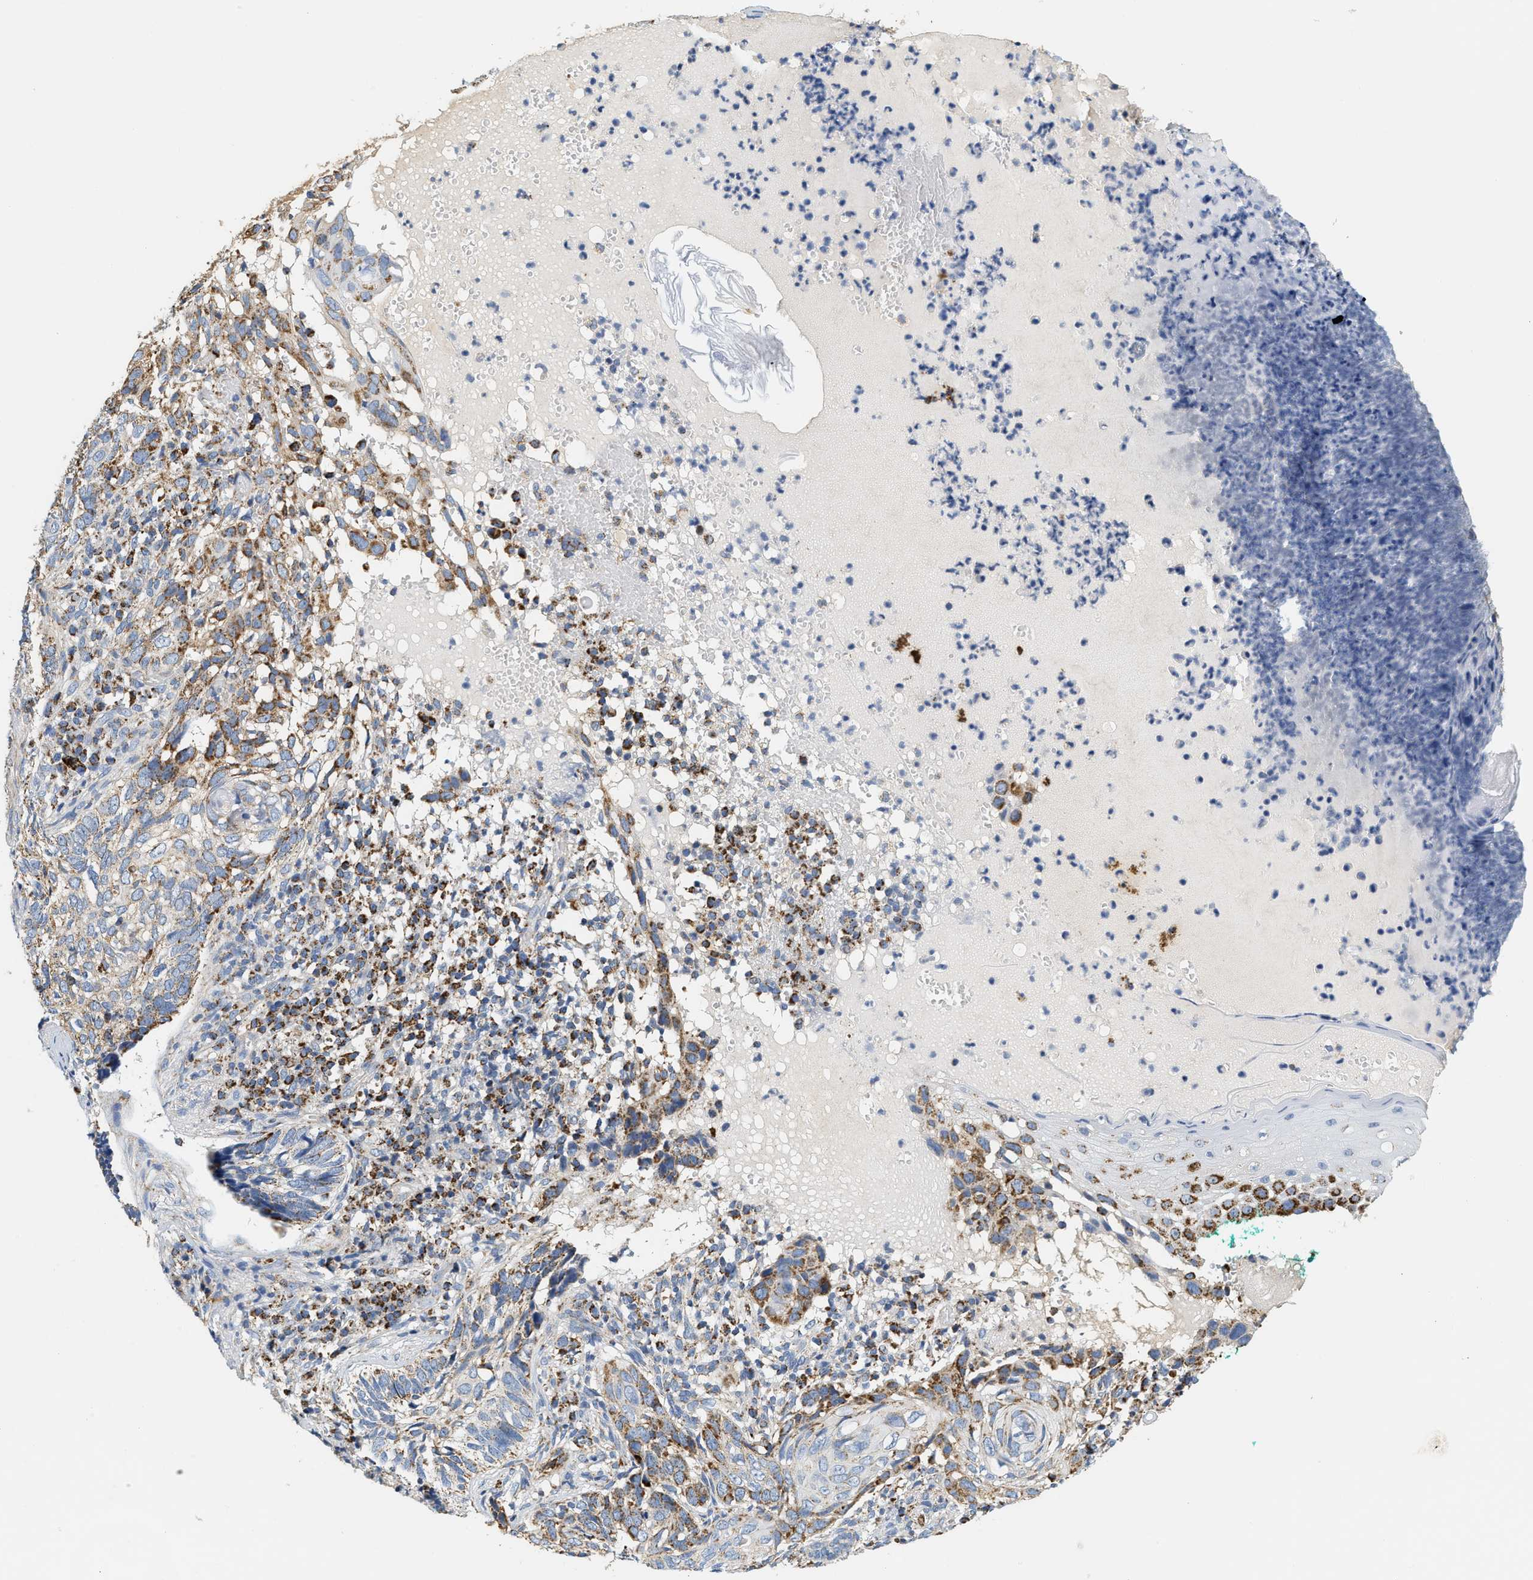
{"staining": {"intensity": "moderate", "quantity": "25%-75%", "location": "cytoplasmic/membranous"}, "tissue": "skin cancer", "cell_type": "Tumor cells", "image_type": "cancer", "snomed": [{"axis": "morphology", "description": "Basal cell carcinoma"}, {"axis": "topography", "description": "Skin"}], "caption": "A brown stain labels moderate cytoplasmic/membranous expression of a protein in skin cancer tumor cells. Using DAB (brown) and hematoxylin (blue) stains, captured at high magnification using brightfield microscopy.", "gene": "SHMT2", "patient": {"sex": "female", "age": 89}}